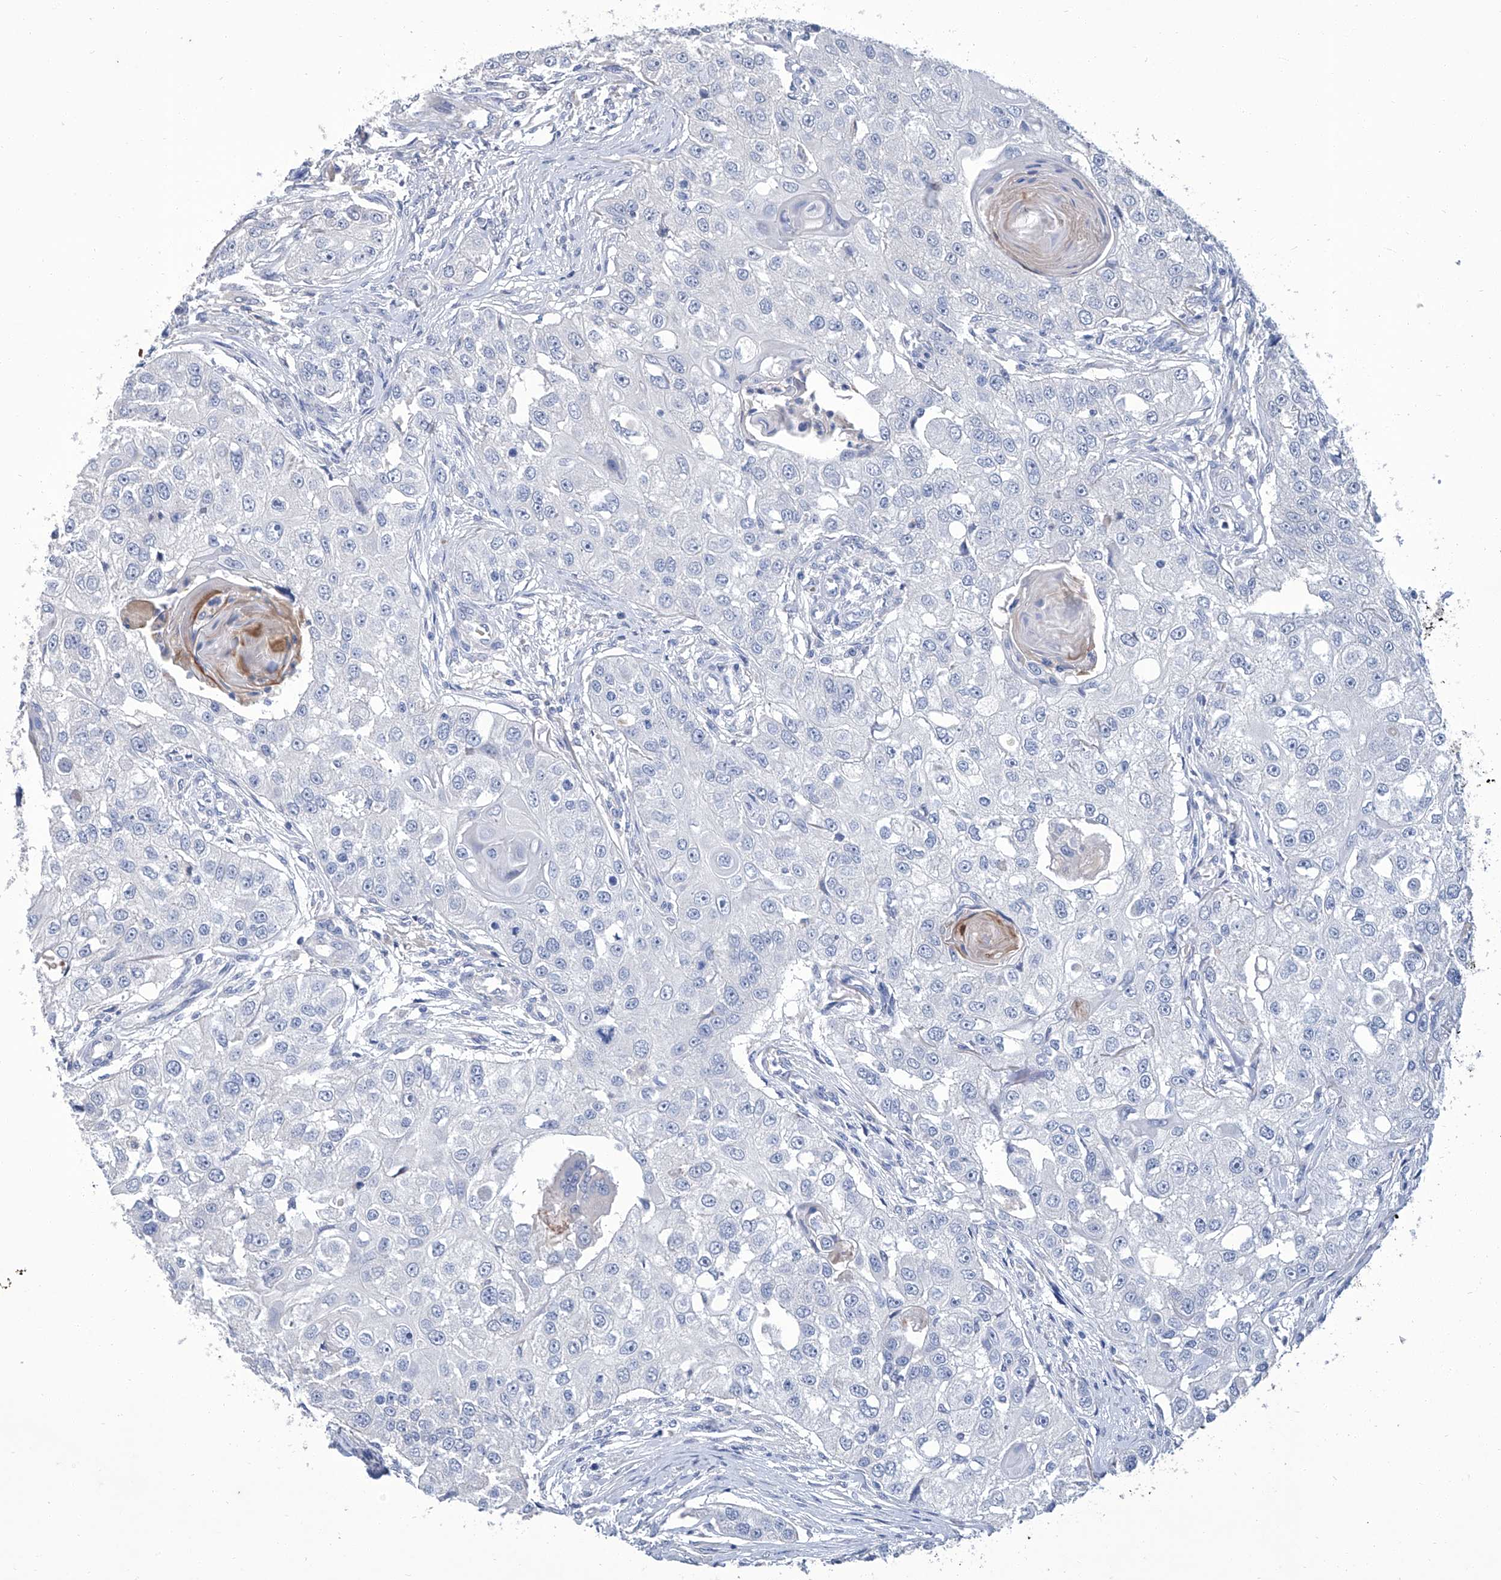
{"staining": {"intensity": "negative", "quantity": "none", "location": "none"}, "tissue": "head and neck cancer", "cell_type": "Tumor cells", "image_type": "cancer", "snomed": [{"axis": "morphology", "description": "Normal tissue, NOS"}, {"axis": "morphology", "description": "Squamous cell carcinoma, NOS"}, {"axis": "topography", "description": "Skeletal muscle"}, {"axis": "topography", "description": "Head-Neck"}], "caption": "Immunohistochemistry (IHC) photomicrograph of human head and neck squamous cell carcinoma stained for a protein (brown), which displays no positivity in tumor cells.", "gene": "GPT", "patient": {"sex": "male", "age": 51}}